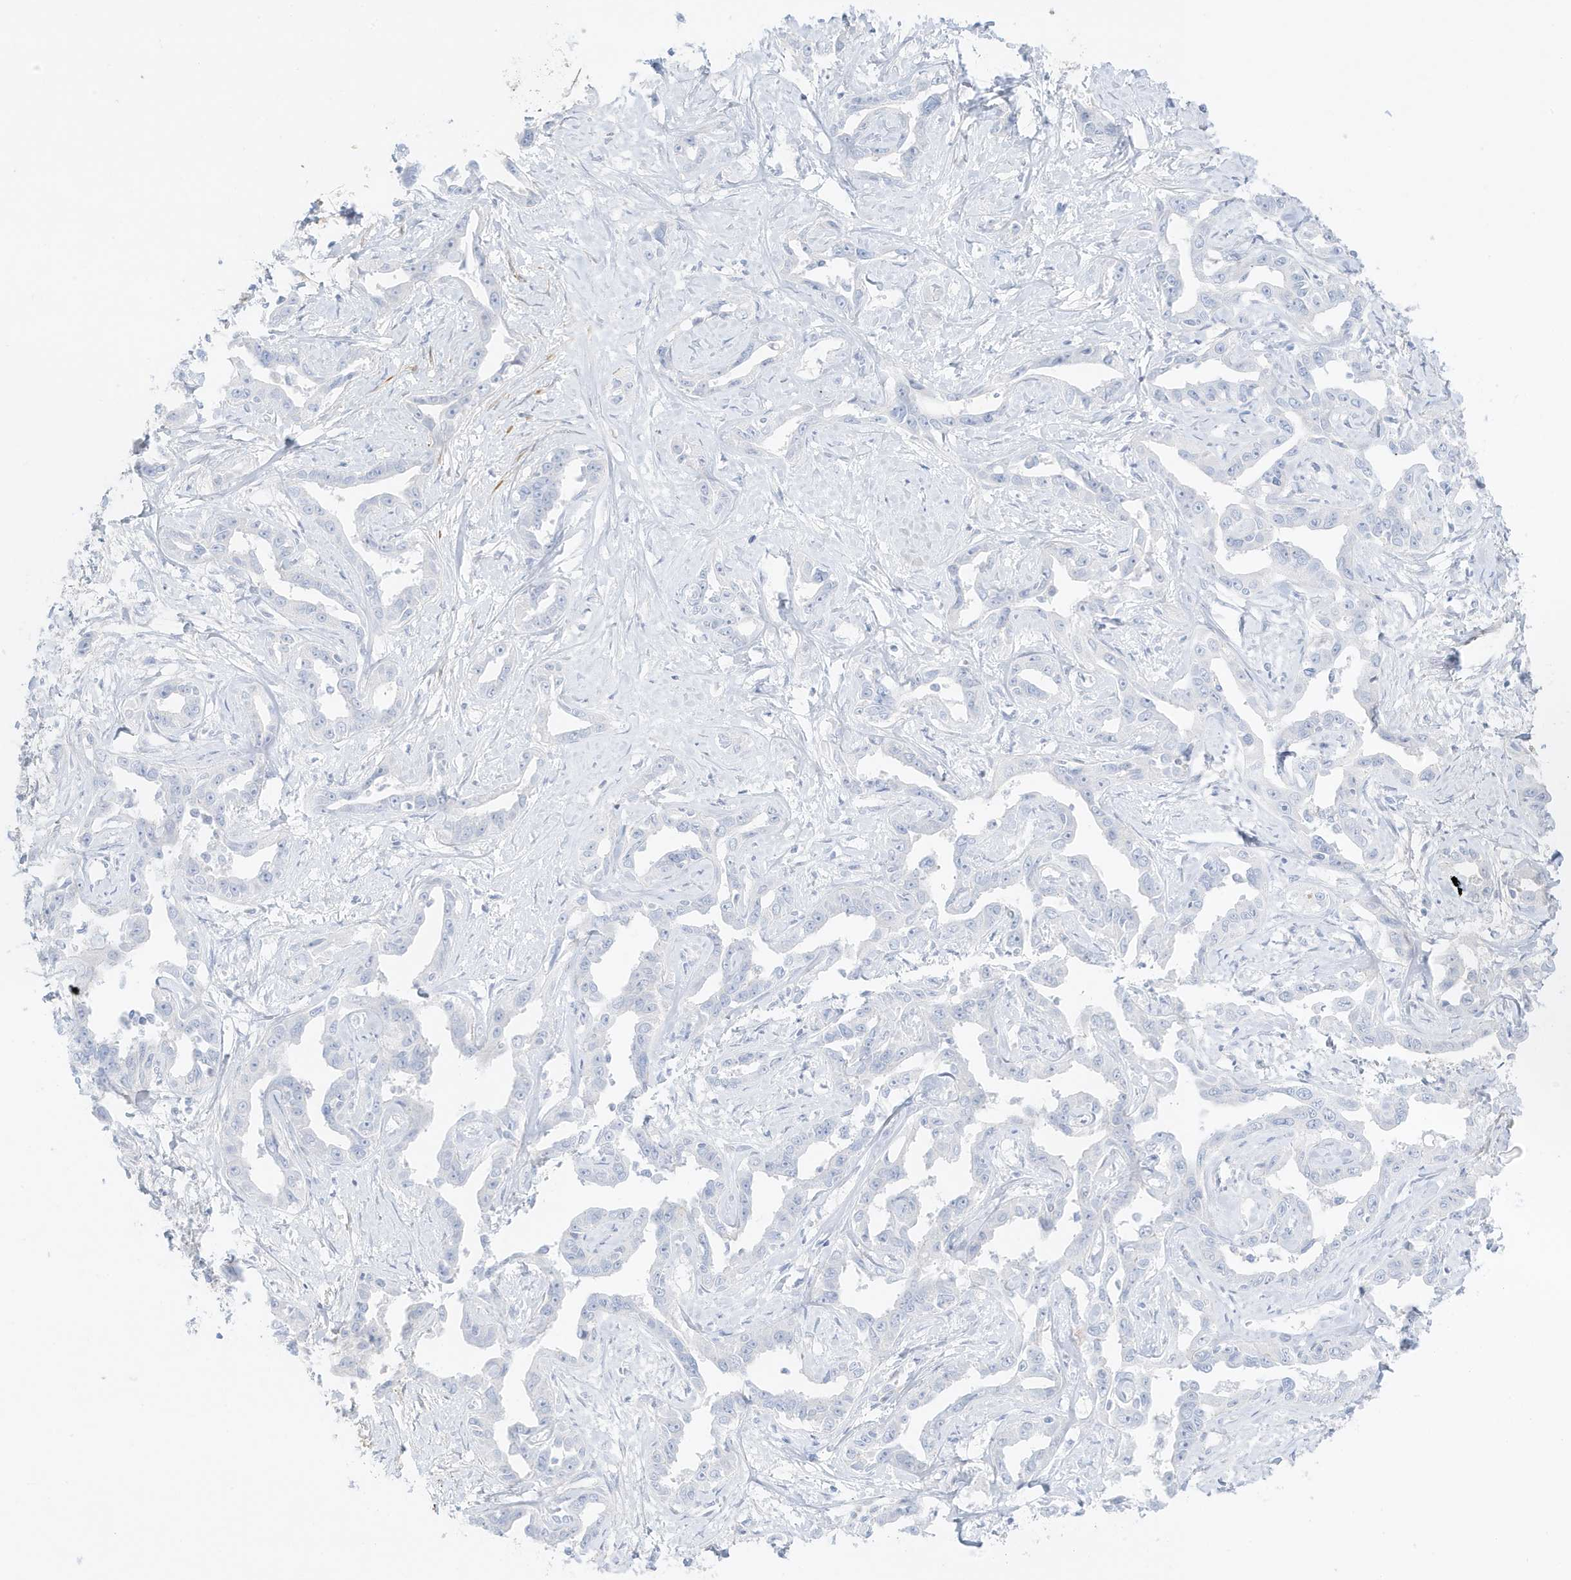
{"staining": {"intensity": "negative", "quantity": "none", "location": "none"}, "tissue": "liver cancer", "cell_type": "Tumor cells", "image_type": "cancer", "snomed": [{"axis": "morphology", "description": "Cholangiocarcinoma"}, {"axis": "topography", "description": "Liver"}], "caption": "An image of liver cancer (cholangiocarcinoma) stained for a protein reveals no brown staining in tumor cells.", "gene": "SLC22A13", "patient": {"sex": "male", "age": 59}}